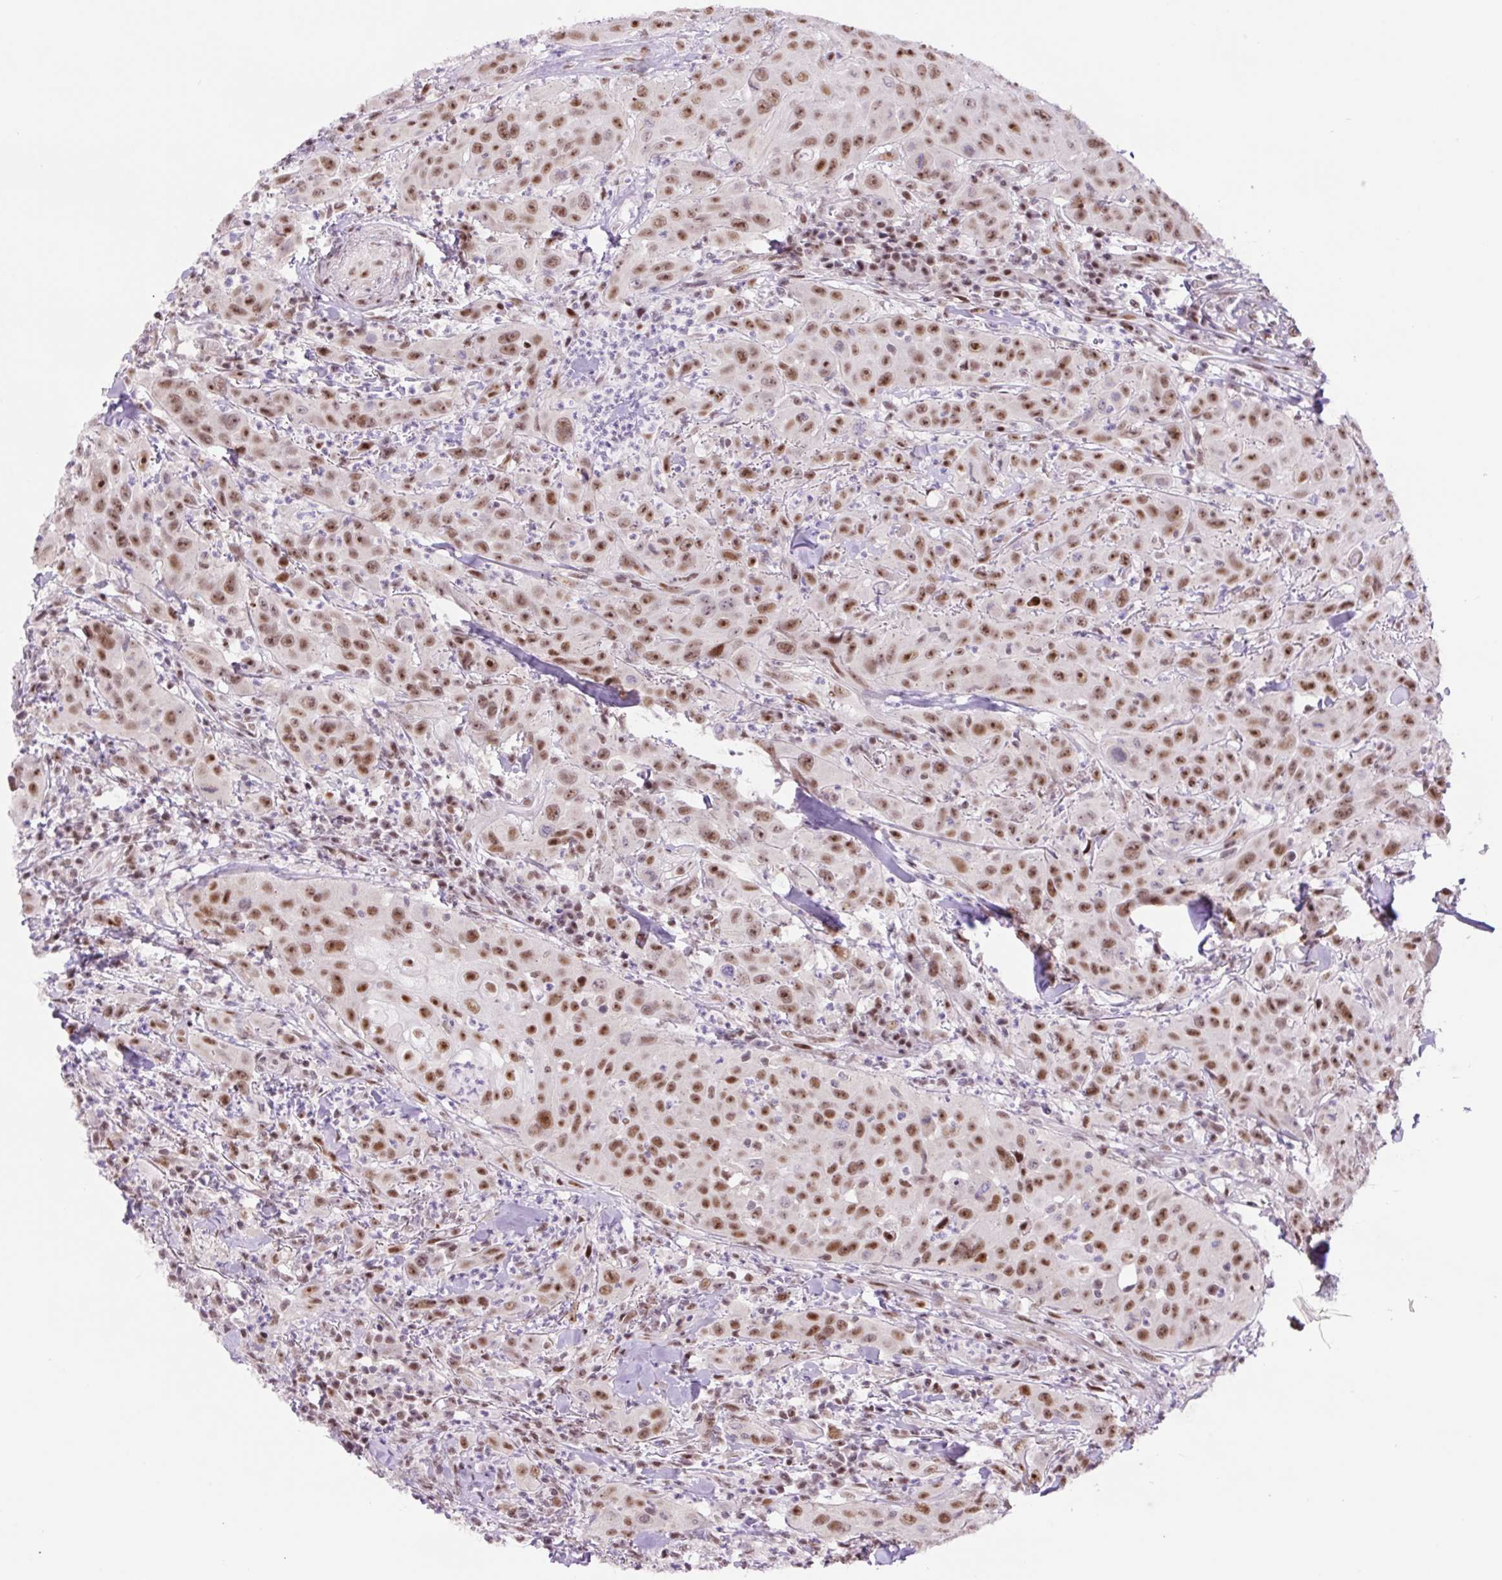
{"staining": {"intensity": "moderate", "quantity": ">75%", "location": "nuclear"}, "tissue": "head and neck cancer", "cell_type": "Tumor cells", "image_type": "cancer", "snomed": [{"axis": "morphology", "description": "Squamous cell carcinoma, NOS"}, {"axis": "topography", "description": "Skin"}, {"axis": "topography", "description": "Head-Neck"}], "caption": "IHC staining of squamous cell carcinoma (head and neck), which reveals medium levels of moderate nuclear staining in about >75% of tumor cells indicating moderate nuclear protein expression. The staining was performed using DAB (3,3'-diaminobenzidine) (brown) for protein detection and nuclei were counterstained in hematoxylin (blue).", "gene": "TAF1A", "patient": {"sex": "male", "age": 80}}